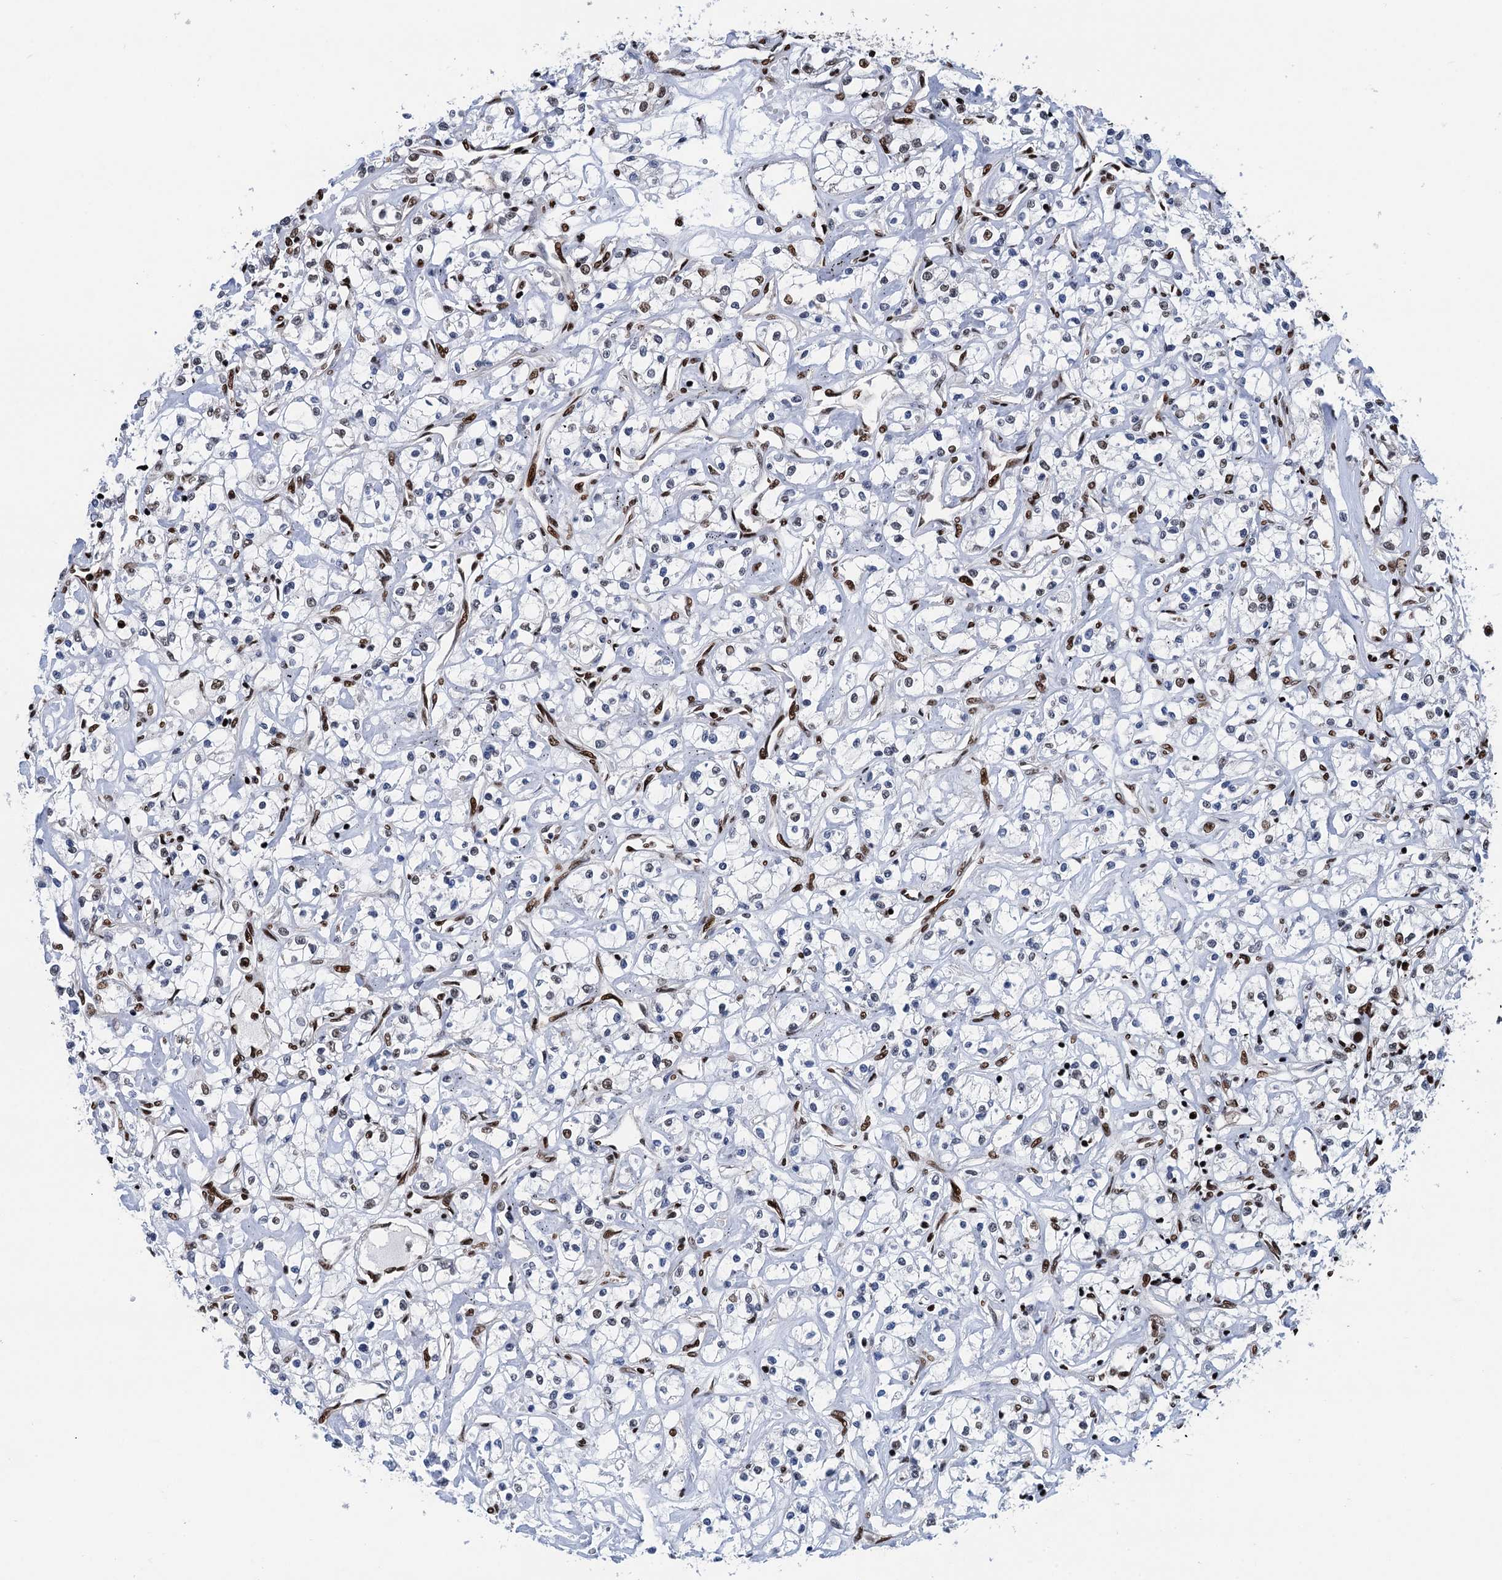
{"staining": {"intensity": "moderate", "quantity": "25%-75%", "location": "nuclear"}, "tissue": "renal cancer", "cell_type": "Tumor cells", "image_type": "cancer", "snomed": [{"axis": "morphology", "description": "Adenocarcinoma, NOS"}, {"axis": "topography", "description": "Kidney"}], "caption": "Renal cancer stained with immunohistochemistry (IHC) reveals moderate nuclear staining in about 25%-75% of tumor cells.", "gene": "PPP4R1", "patient": {"sex": "female", "age": 59}}